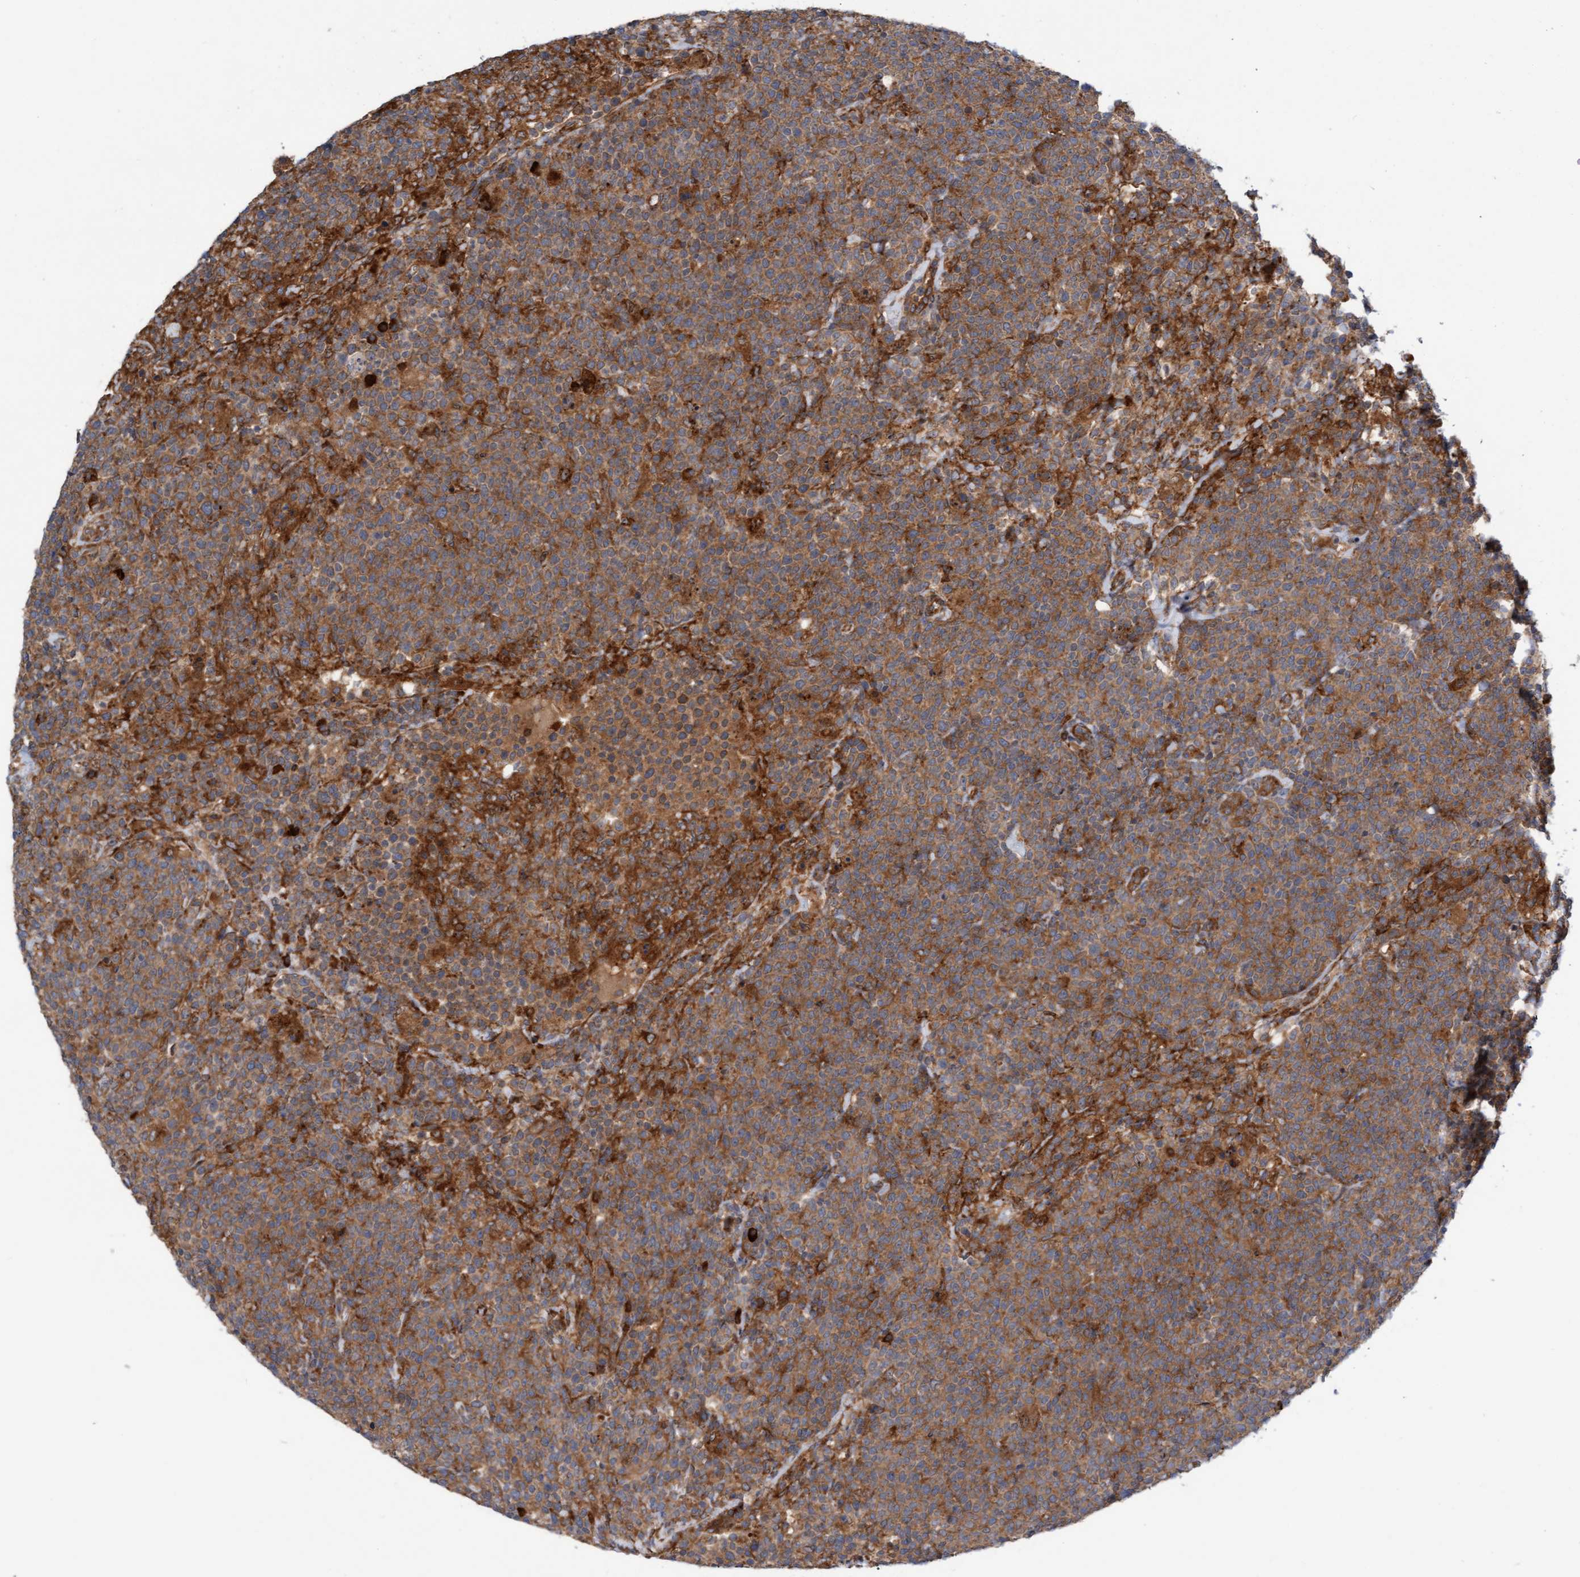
{"staining": {"intensity": "moderate", "quantity": ">75%", "location": "cytoplasmic/membranous"}, "tissue": "lymphoma", "cell_type": "Tumor cells", "image_type": "cancer", "snomed": [{"axis": "morphology", "description": "Malignant lymphoma, non-Hodgkin's type, High grade"}, {"axis": "topography", "description": "Lymph node"}], "caption": "The immunohistochemical stain labels moderate cytoplasmic/membranous positivity in tumor cells of high-grade malignant lymphoma, non-Hodgkin's type tissue.", "gene": "KIAA0753", "patient": {"sex": "male", "age": 61}}